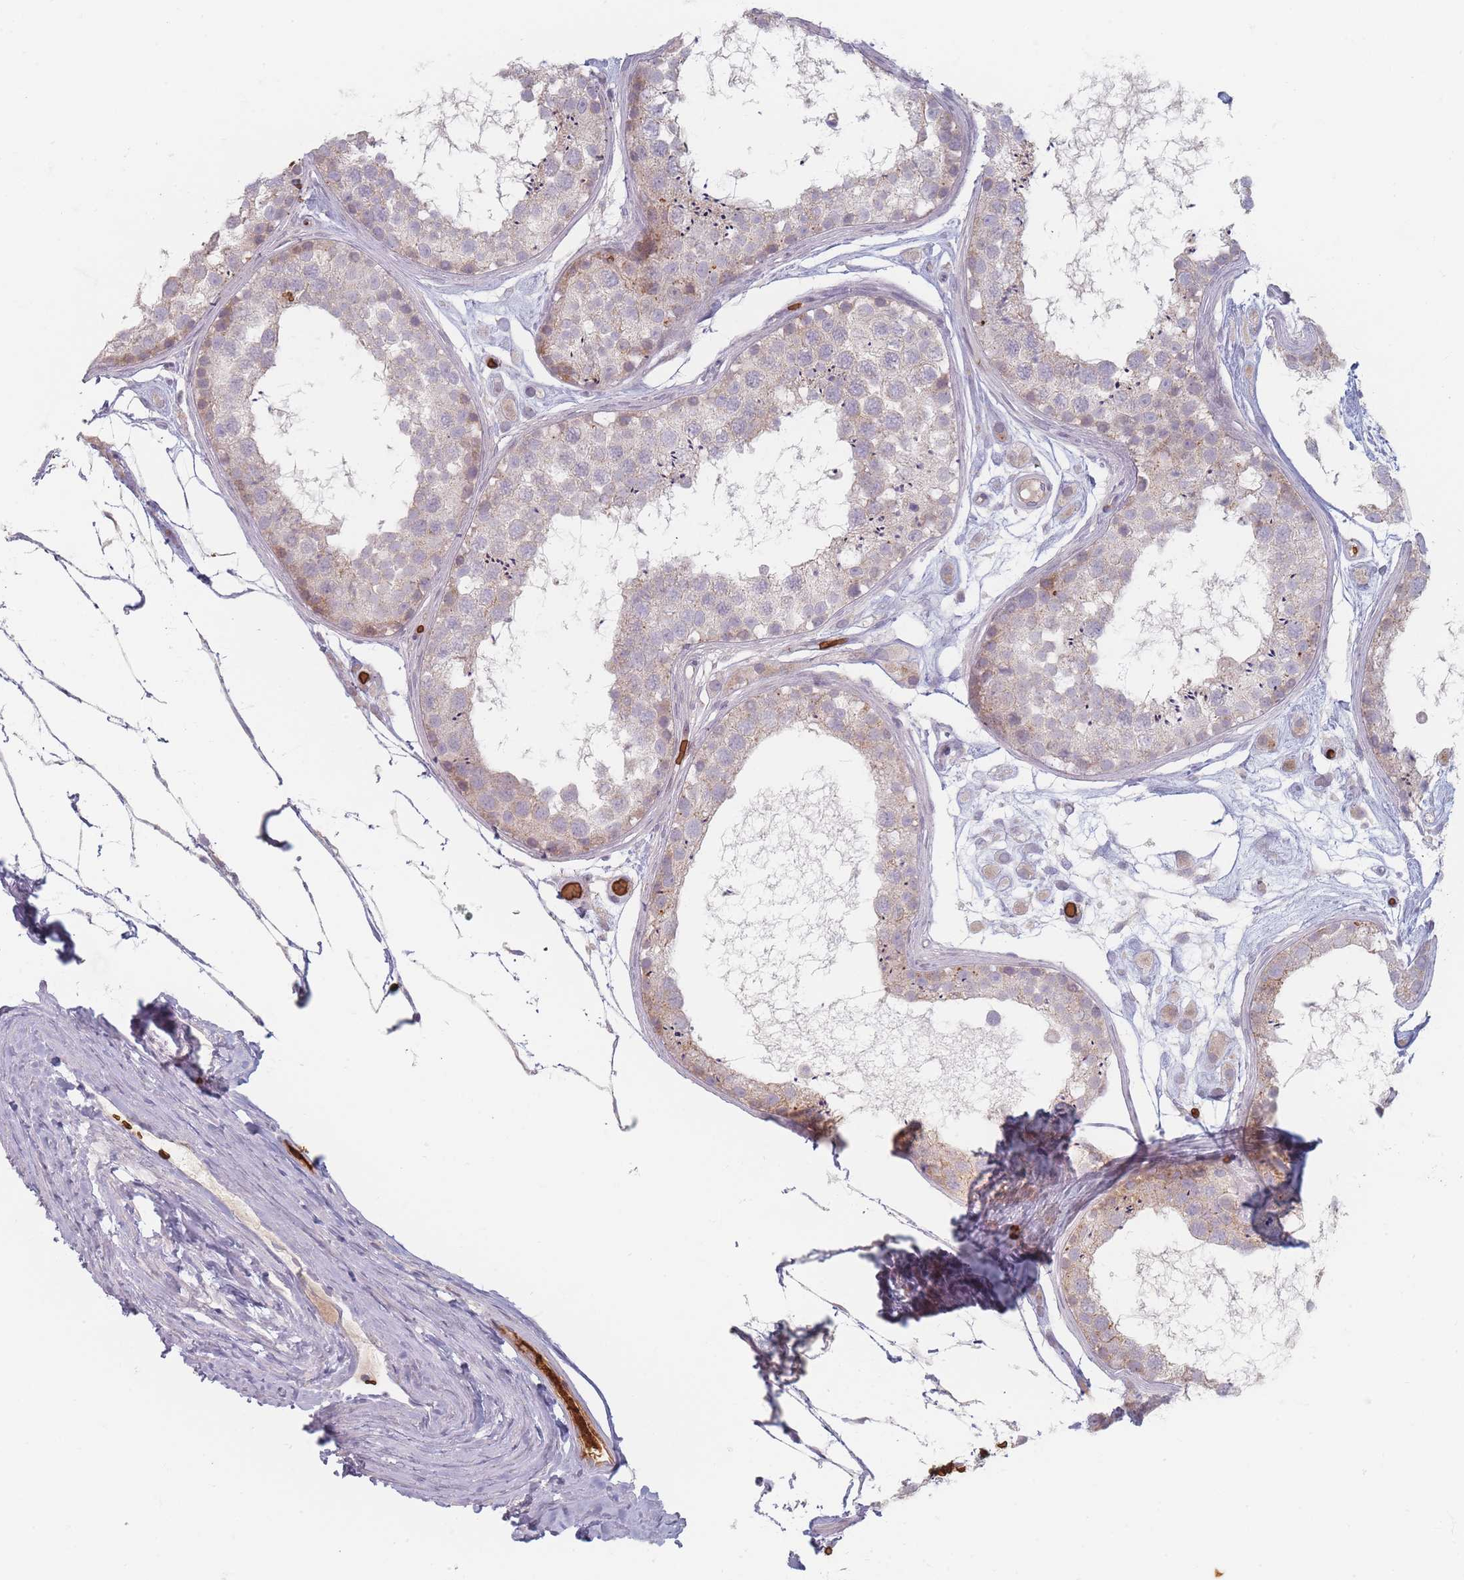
{"staining": {"intensity": "weak", "quantity": "<25%", "location": "cytoplasmic/membranous"}, "tissue": "testis", "cell_type": "Cells in seminiferous ducts", "image_type": "normal", "snomed": [{"axis": "morphology", "description": "Normal tissue, NOS"}, {"axis": "topography", "description": "Testis"}], "caption": "This is an immunohistochemistry photomicrograph of normal human testis. There is no positivity in cells in seminiferous ducts.", "gene": "SLC2A6", "patient": {"sex": "male", "age": 25}}